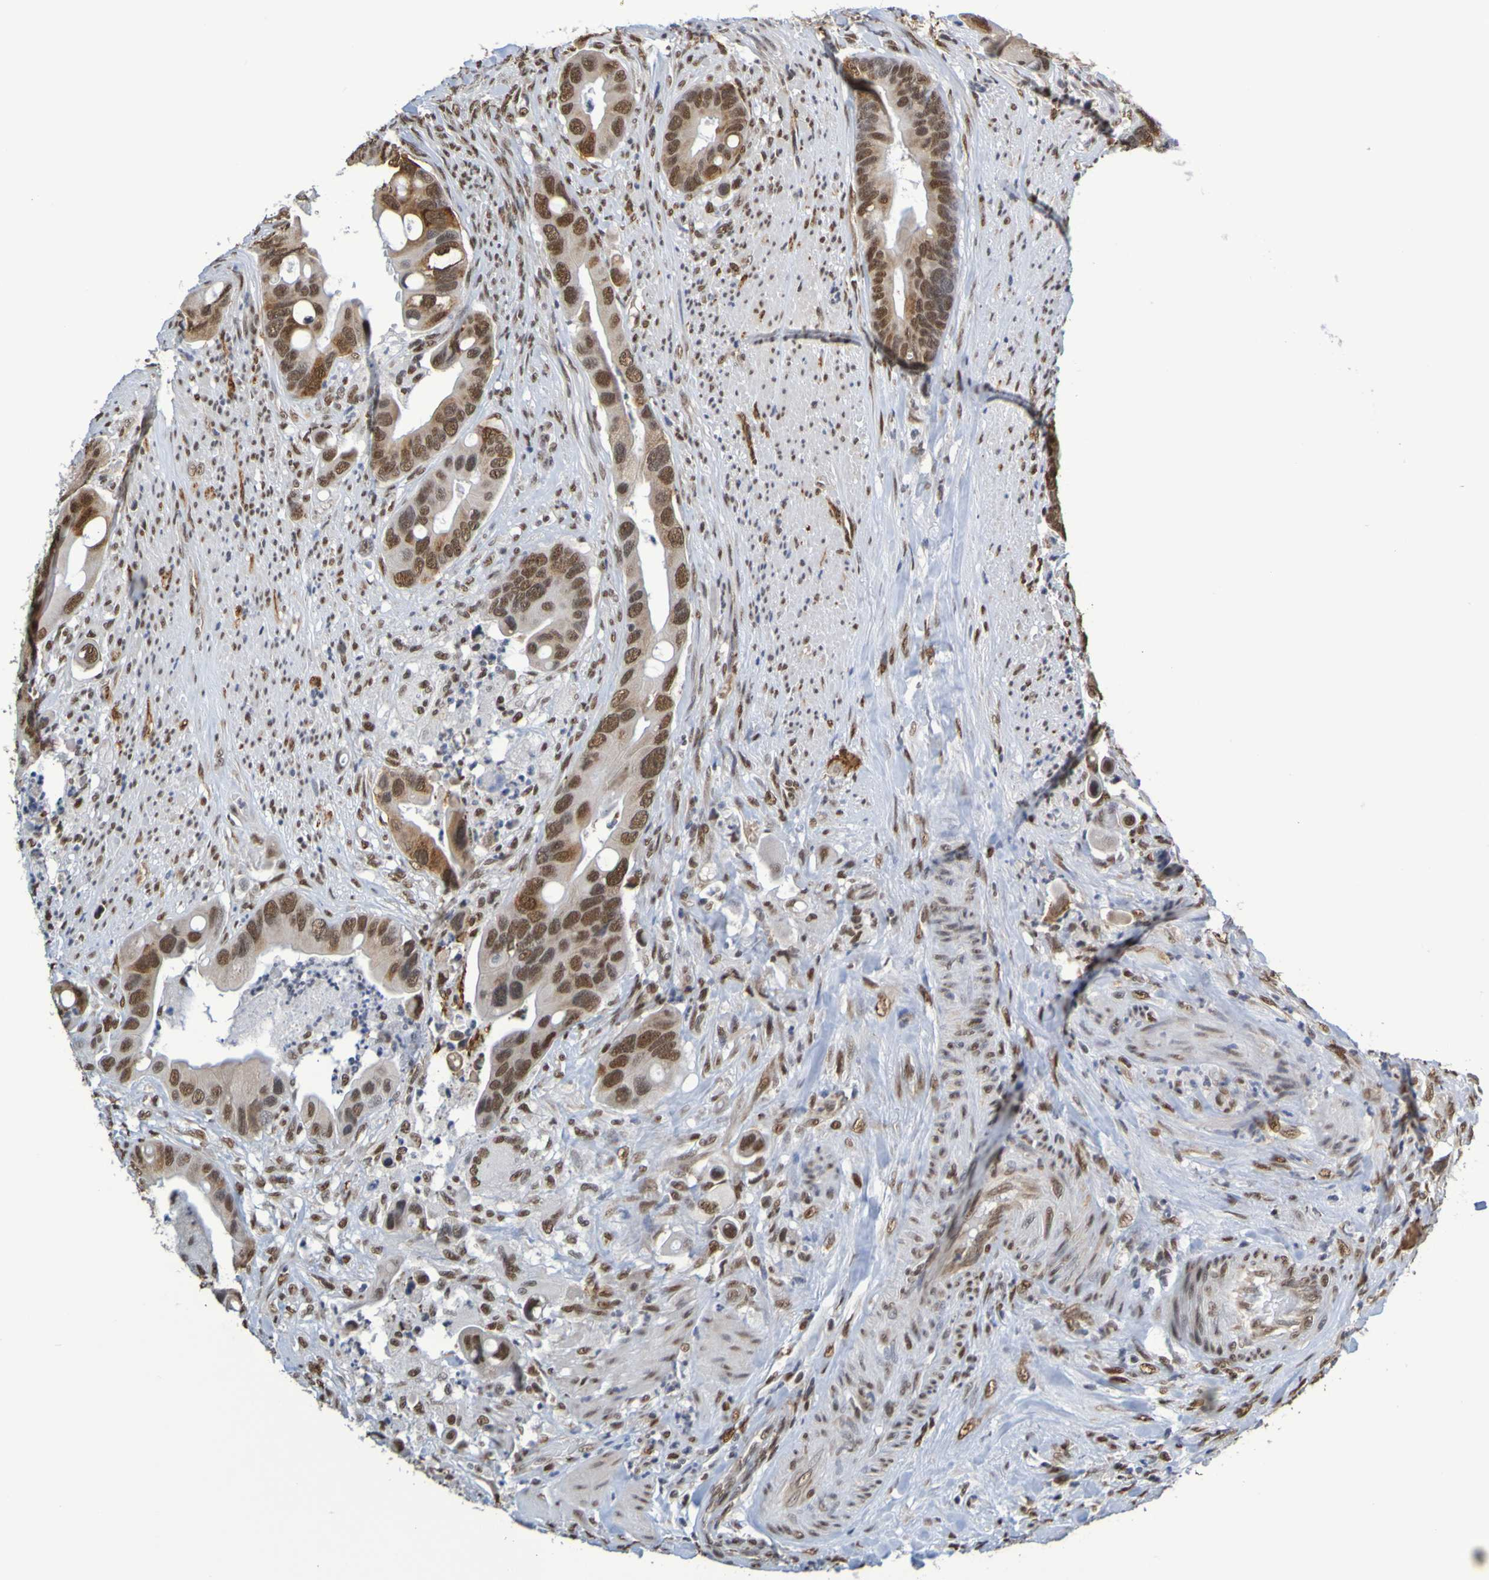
{"staining": {"intensity": "strong", "quantity": ">75%", "location": "nuclear"}, "tissue": "colorectal cancer", "cell_type": "Tumor cells", "image_type": "cancer", "snomed": [{"axis": "morphology", "description": "Adenocarcinoma, NOS"}, {"axis": "topography", "description": "Rectum"}], "caption": "Human colorectal adenocarcinoma stained with a brown dye exhibits strong nuclear positive positivity in about >75% of tumor cells.", "gene": "HDAC2", "patient": {"sex": "female", "age": 57}}